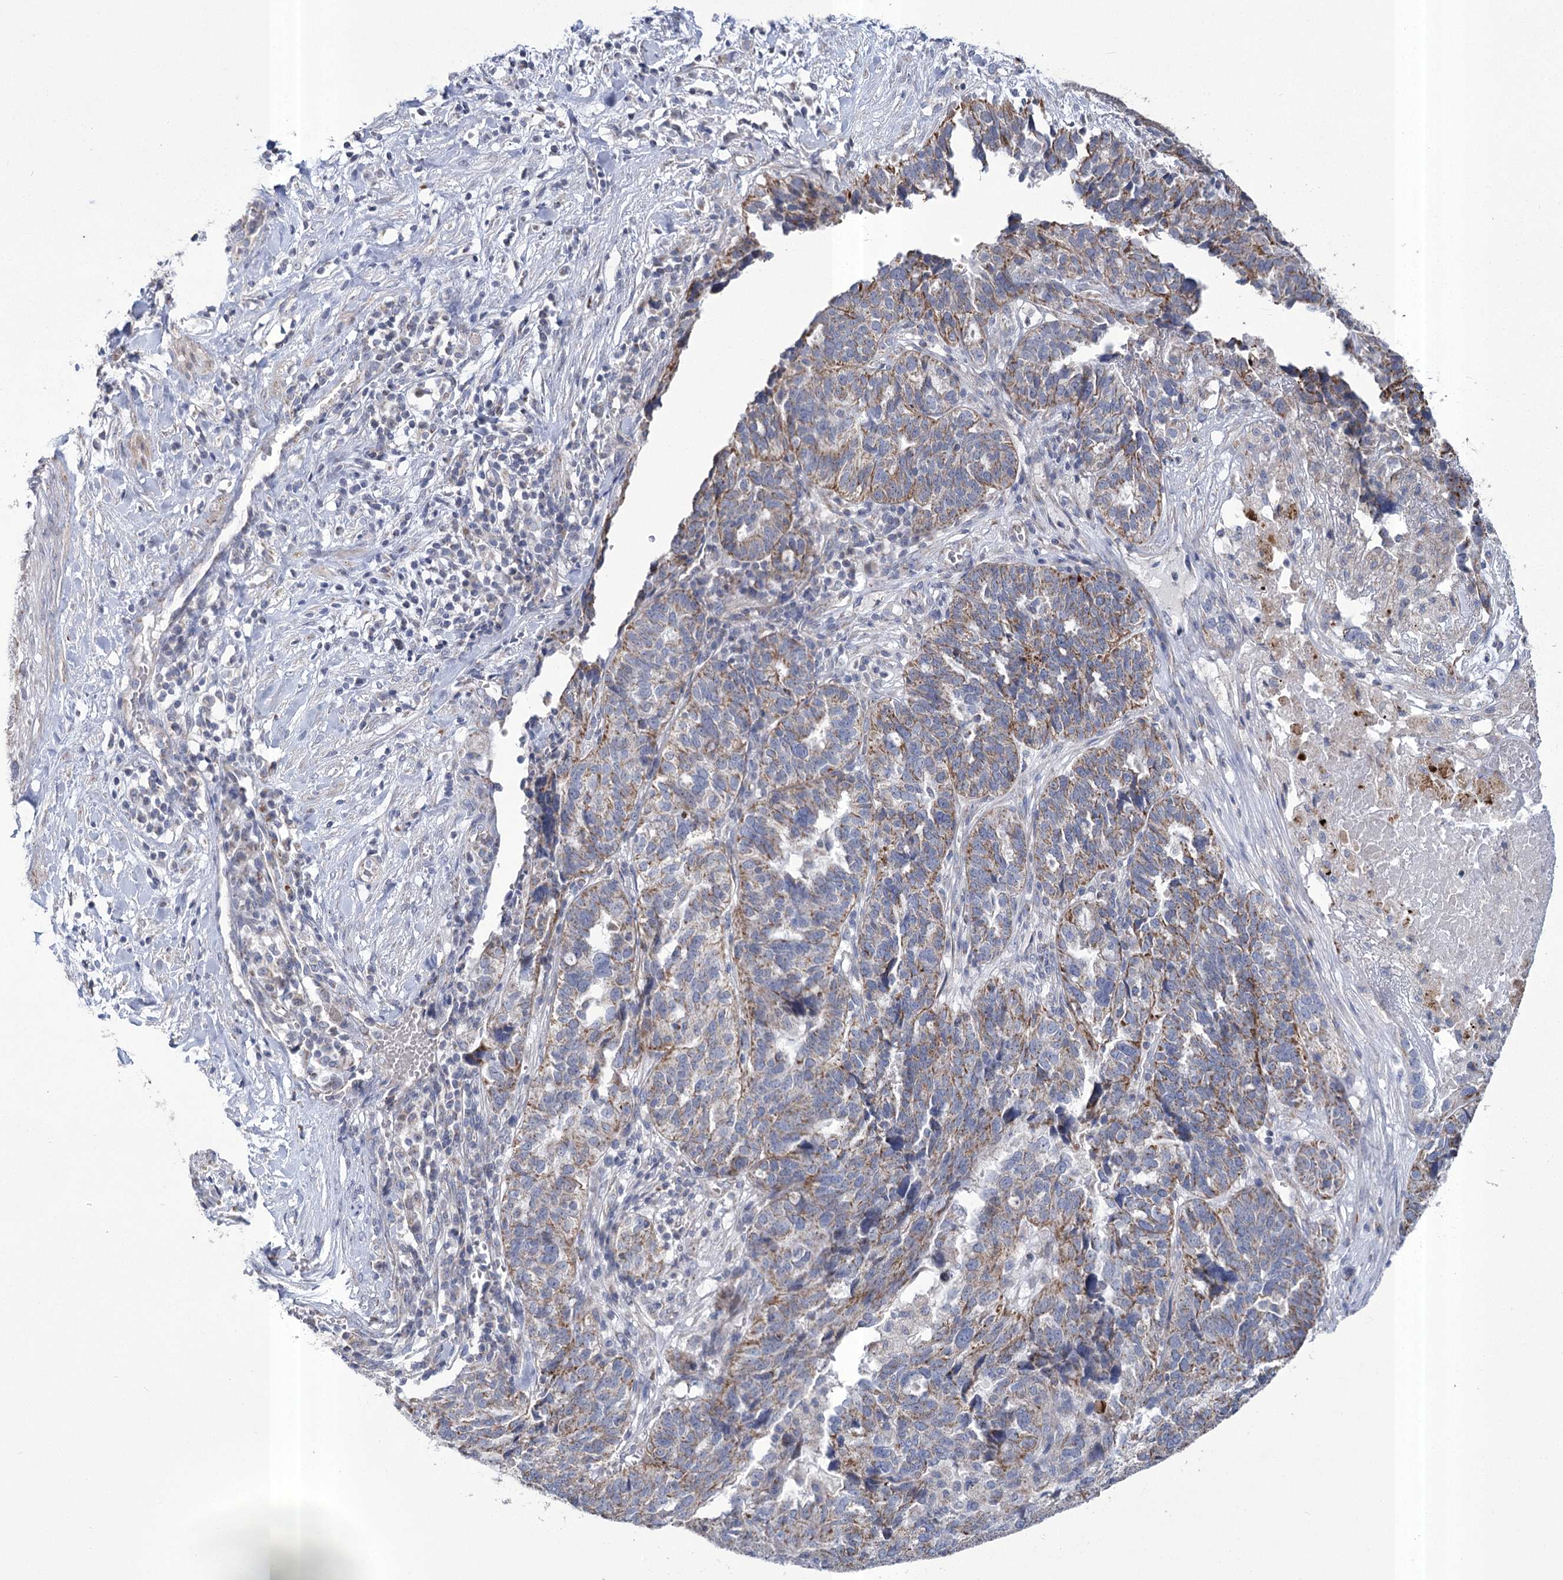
{"staining": {"intensity": "moderate", "quantity": "25%-75%", "location": "cytoplasmic/membranous"}, "tissue": "ovarian cancer", "cell_type": "Tumor cells", "image_type": "cancer", "snomed": [{"axis": "morphology", "description": "Cystadenocarcinoma, serous, NOS"}, {"axis": "topography", "description": "Ovary"}], "caption": "This is an image of immunohistochemistry (IHC) staining of serous cystadenocarcinoma (ovarian), which shows moderate staining in the cytoplasmic/membranous of tumor cells.", "gene": "PDHB", "patient": {"sex": "female", "age": 59}}